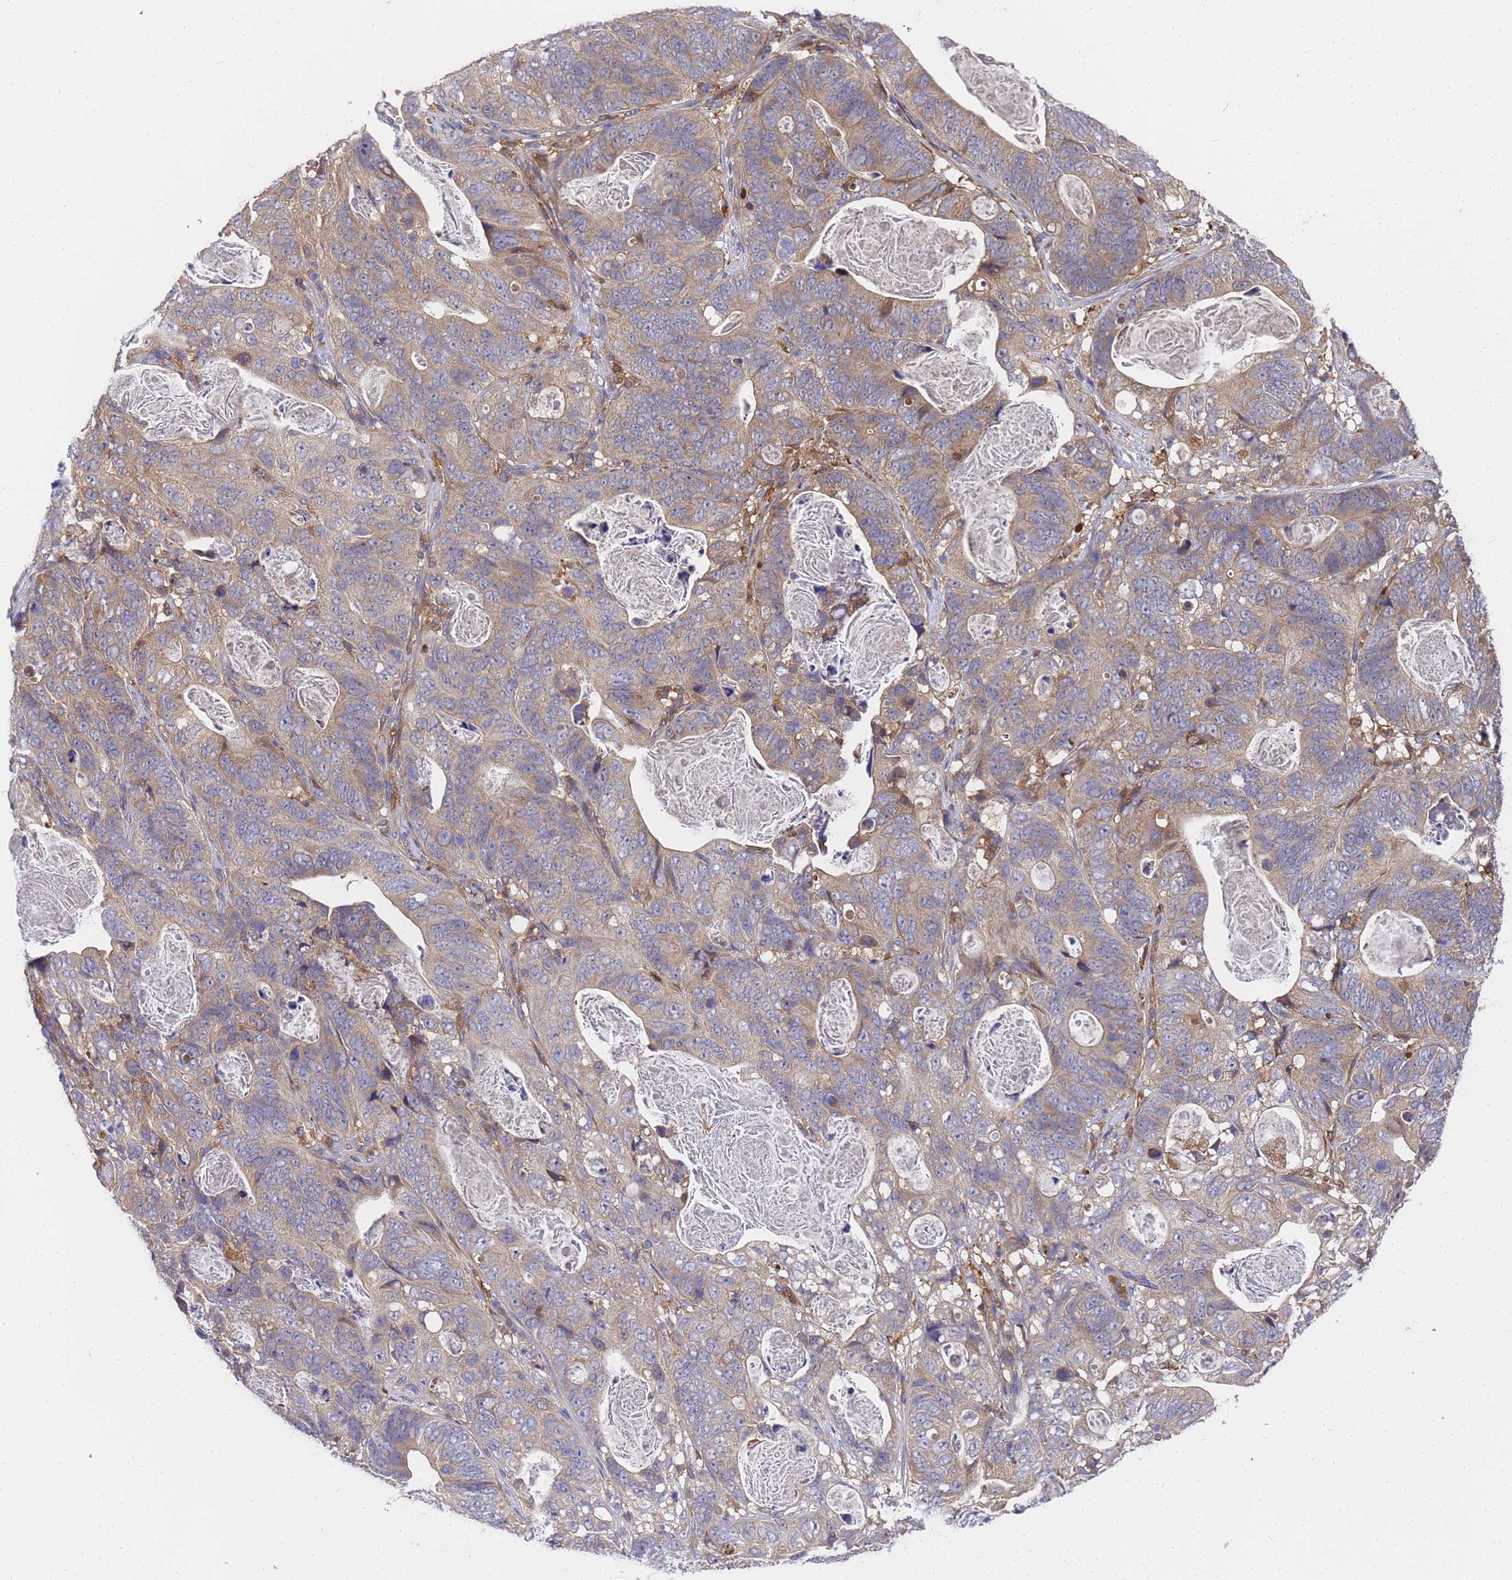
{"staining": {"intensity": "moderate", "quantity": "25%-75%", "location": "cytoplasmic/membranous"}, "tissue": "stomach cancer", "cell_type": "Tumor cells", "image_type": "cancer", "snomed": [{"axis": "morphology", "description": "Normal tissue, NOS"}, {"axis": "morphology", "description": "Adenocarcinoma, NOS"}, {"axis": "topography", "description": "Stomach"}], "caption": "Immunohistochemistry (IHC) photomicrograph of human stomach cancer (adenocarcinoma) stained for a protein (brown), which demonstrates medium levels of moderate cytoplasmic/membranous staining in approximately 25%-75% of tumor cells.", "gene": "SLC35E2B", "patient": {"sex": "female", "age": 89}}